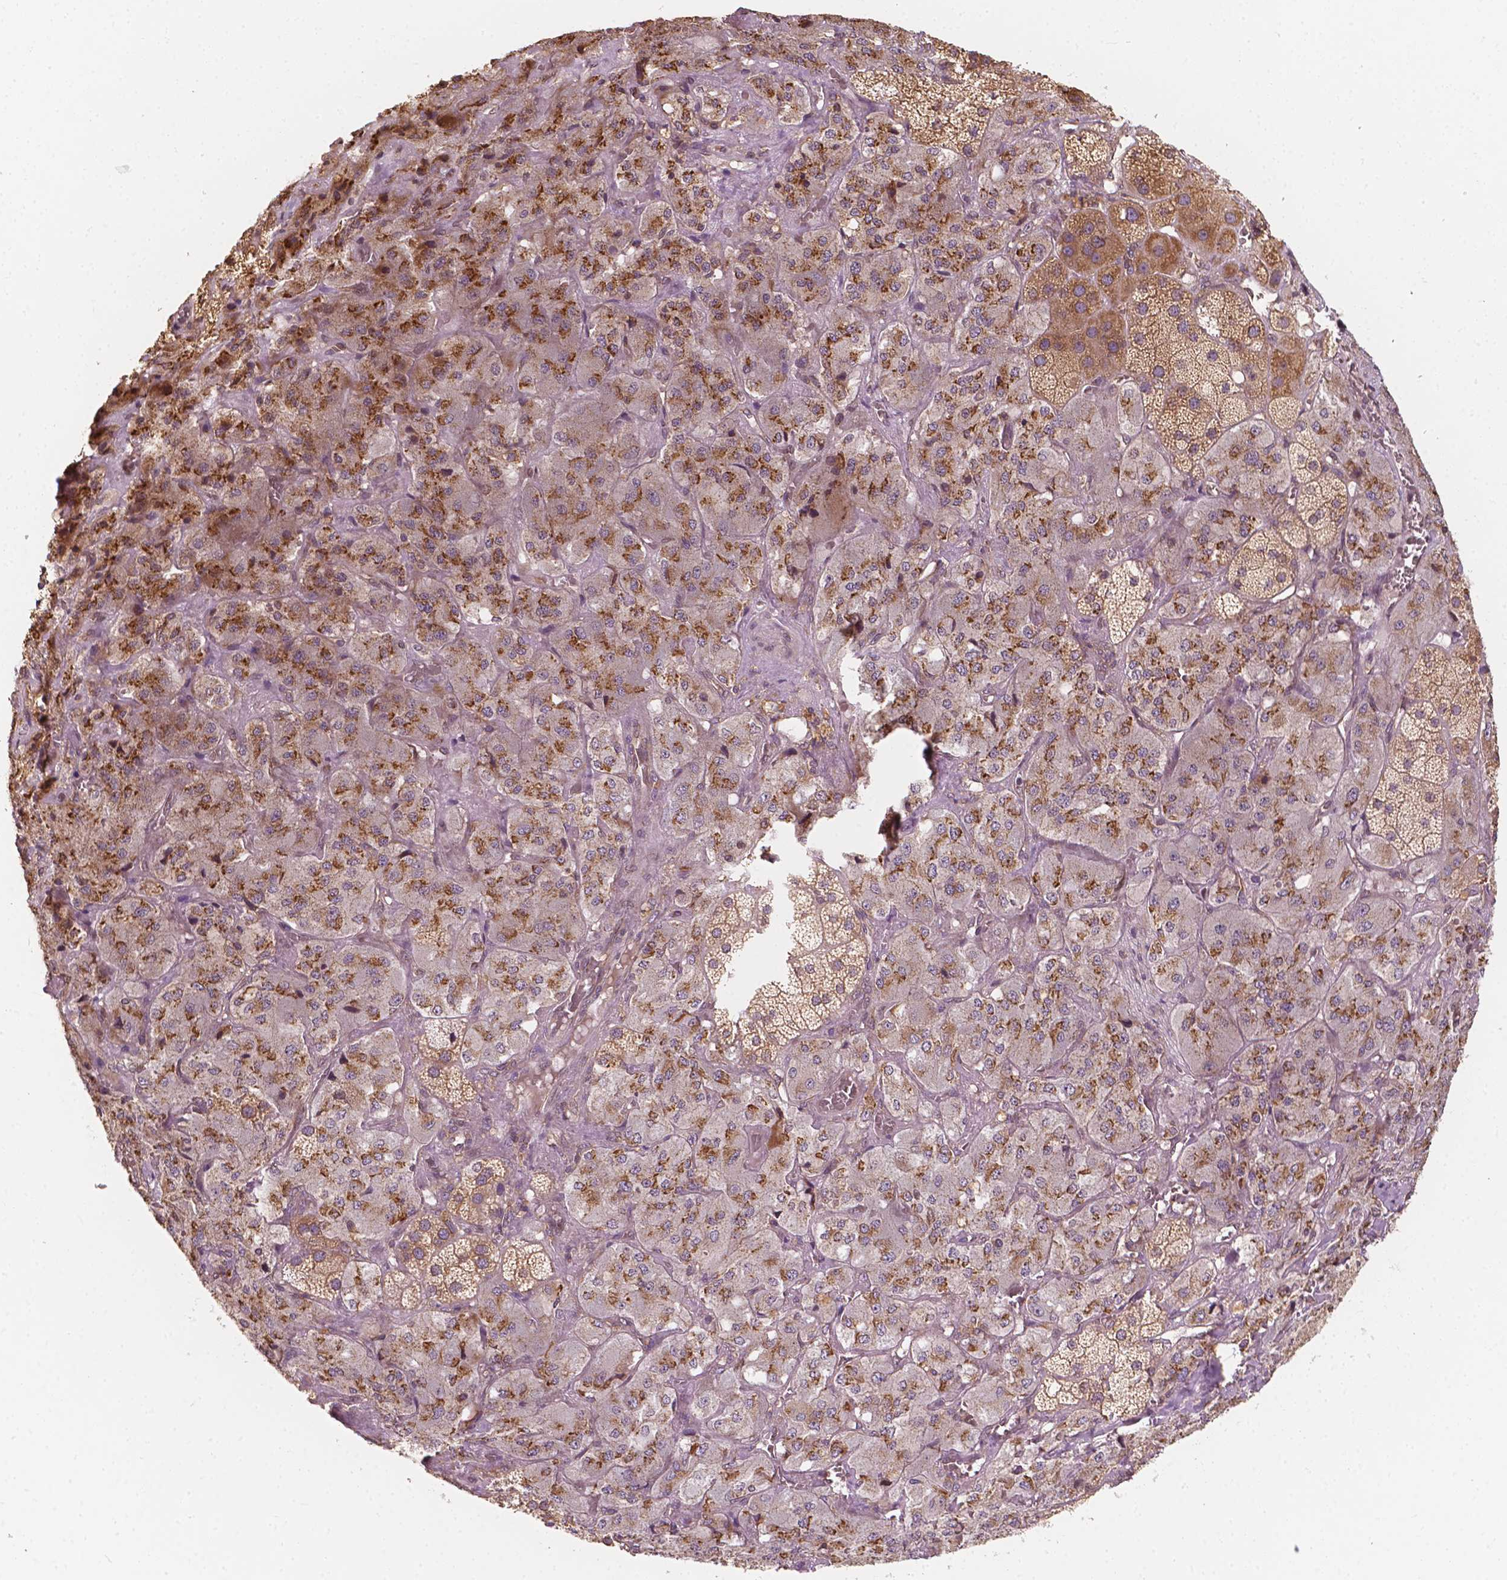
{"staining": {"intensity": "moderate", "quantity": ">75%", "location": "cytoplasmic/membranous"}, "tissue": "adrenal gland", "cell_type": "Glandular cells", "image_type": "normal", "snomed": [{"axis": "morphology", "description": "Normal tissue, NOS"}, {"axis": "topography", "description": "Adrenal gland"}], "caption": "This photomicrograph shows IHC staining of normal human adrenal gland, with medium moderate cytoplasmic/membranous positivity in approximately >75% of glandular cells.", "gene": "G3BP1", "patient": {"sex": "male", "age": 57}}